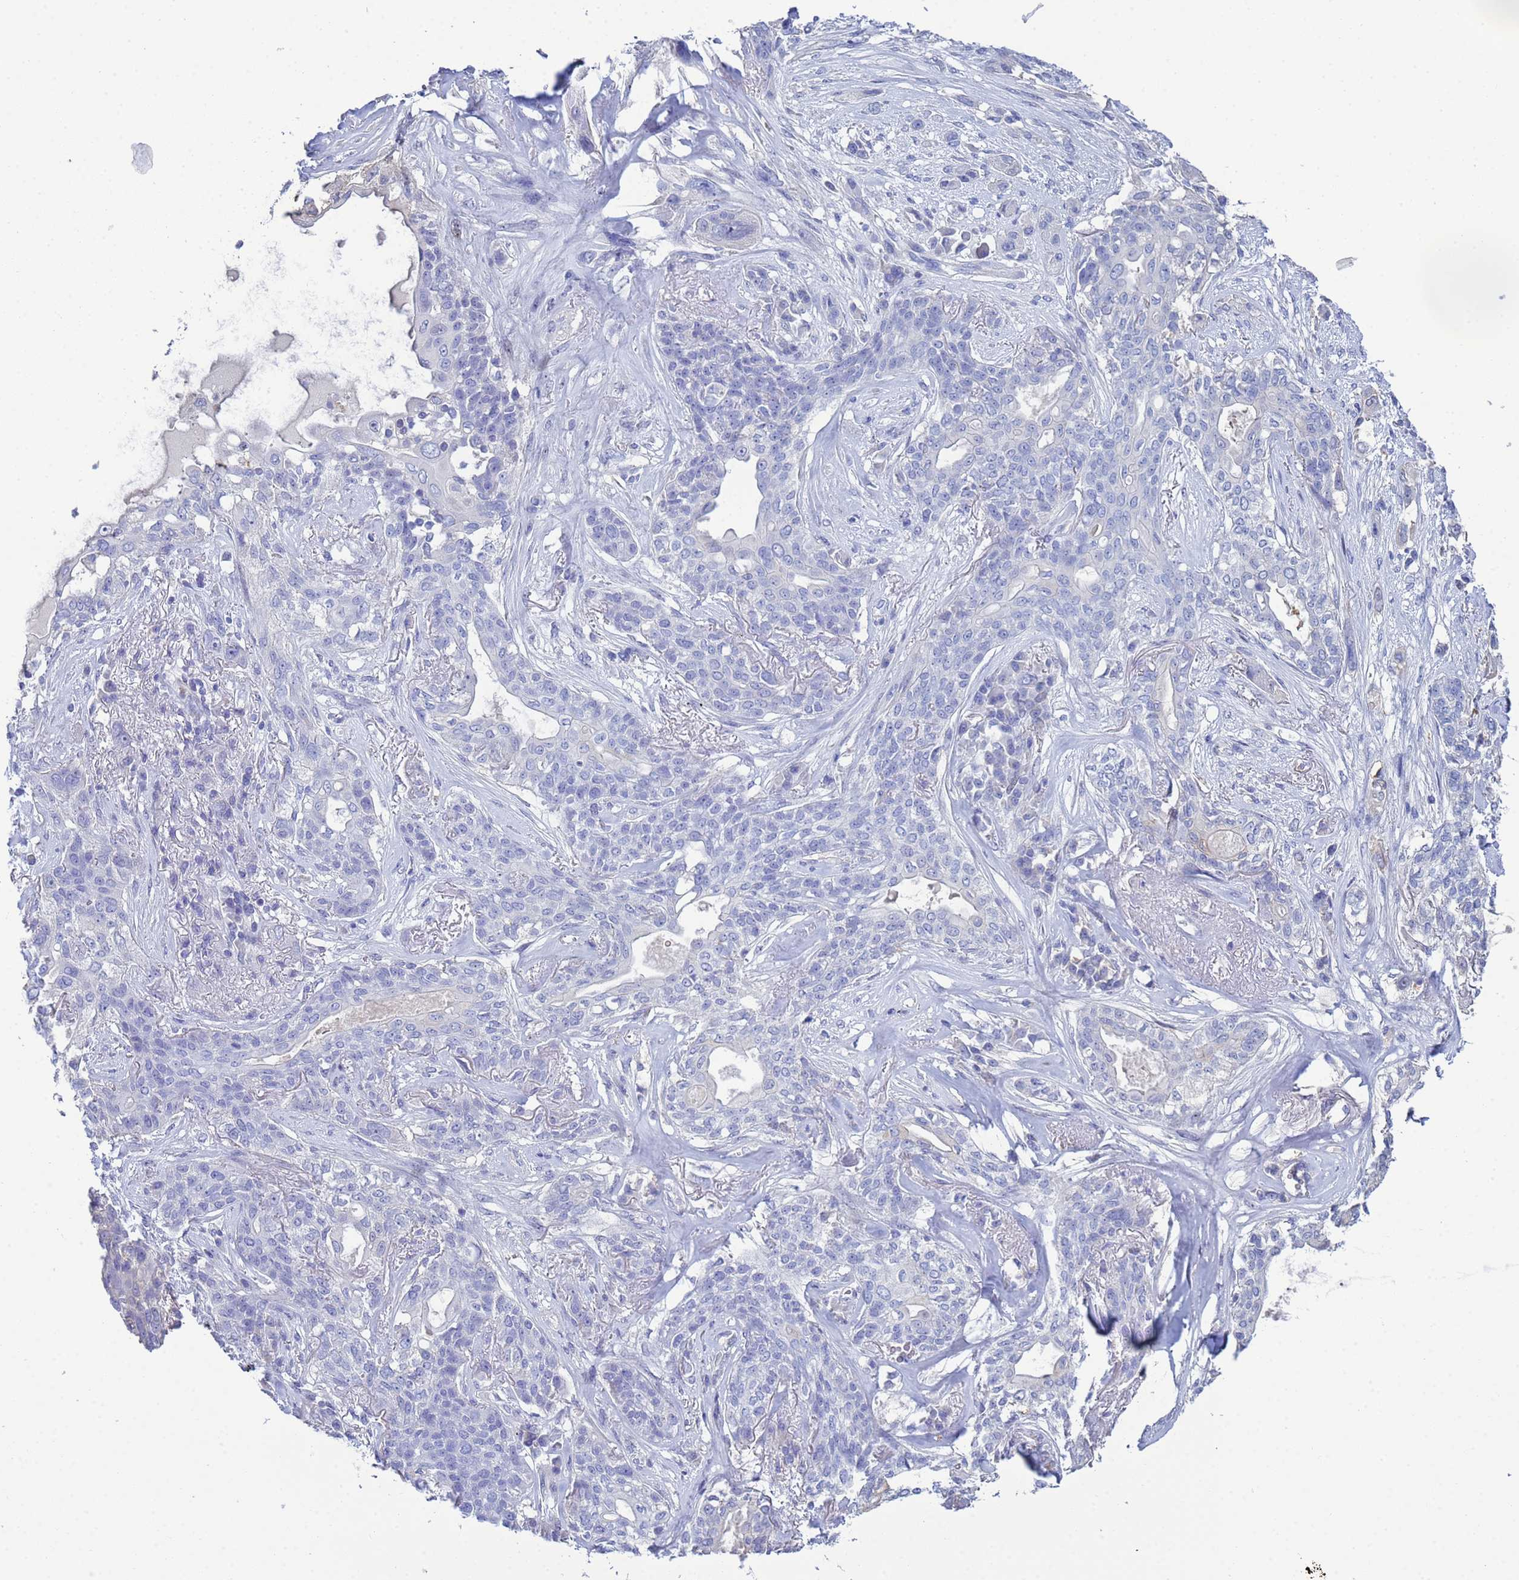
{"staining": {"intensity": "negative", "quantity": "none", "location": "none"}, "tissue": "lung cancer", "cell_type": "Tumor cells", "image_type": "cancer", "snomed": [{"axis": "morphology", "description": "Squamous cell carcinoma, NOS"}, {"axis": "topography", "description": "Lung"}], "caption": "This is a micrograph of immunohistochemistry staining of squamous cell carcinoma (lung), which shows no expression in tumor cells.", "gene": "PPP6R1", "patient": {"sex": "female", "age": 70}}